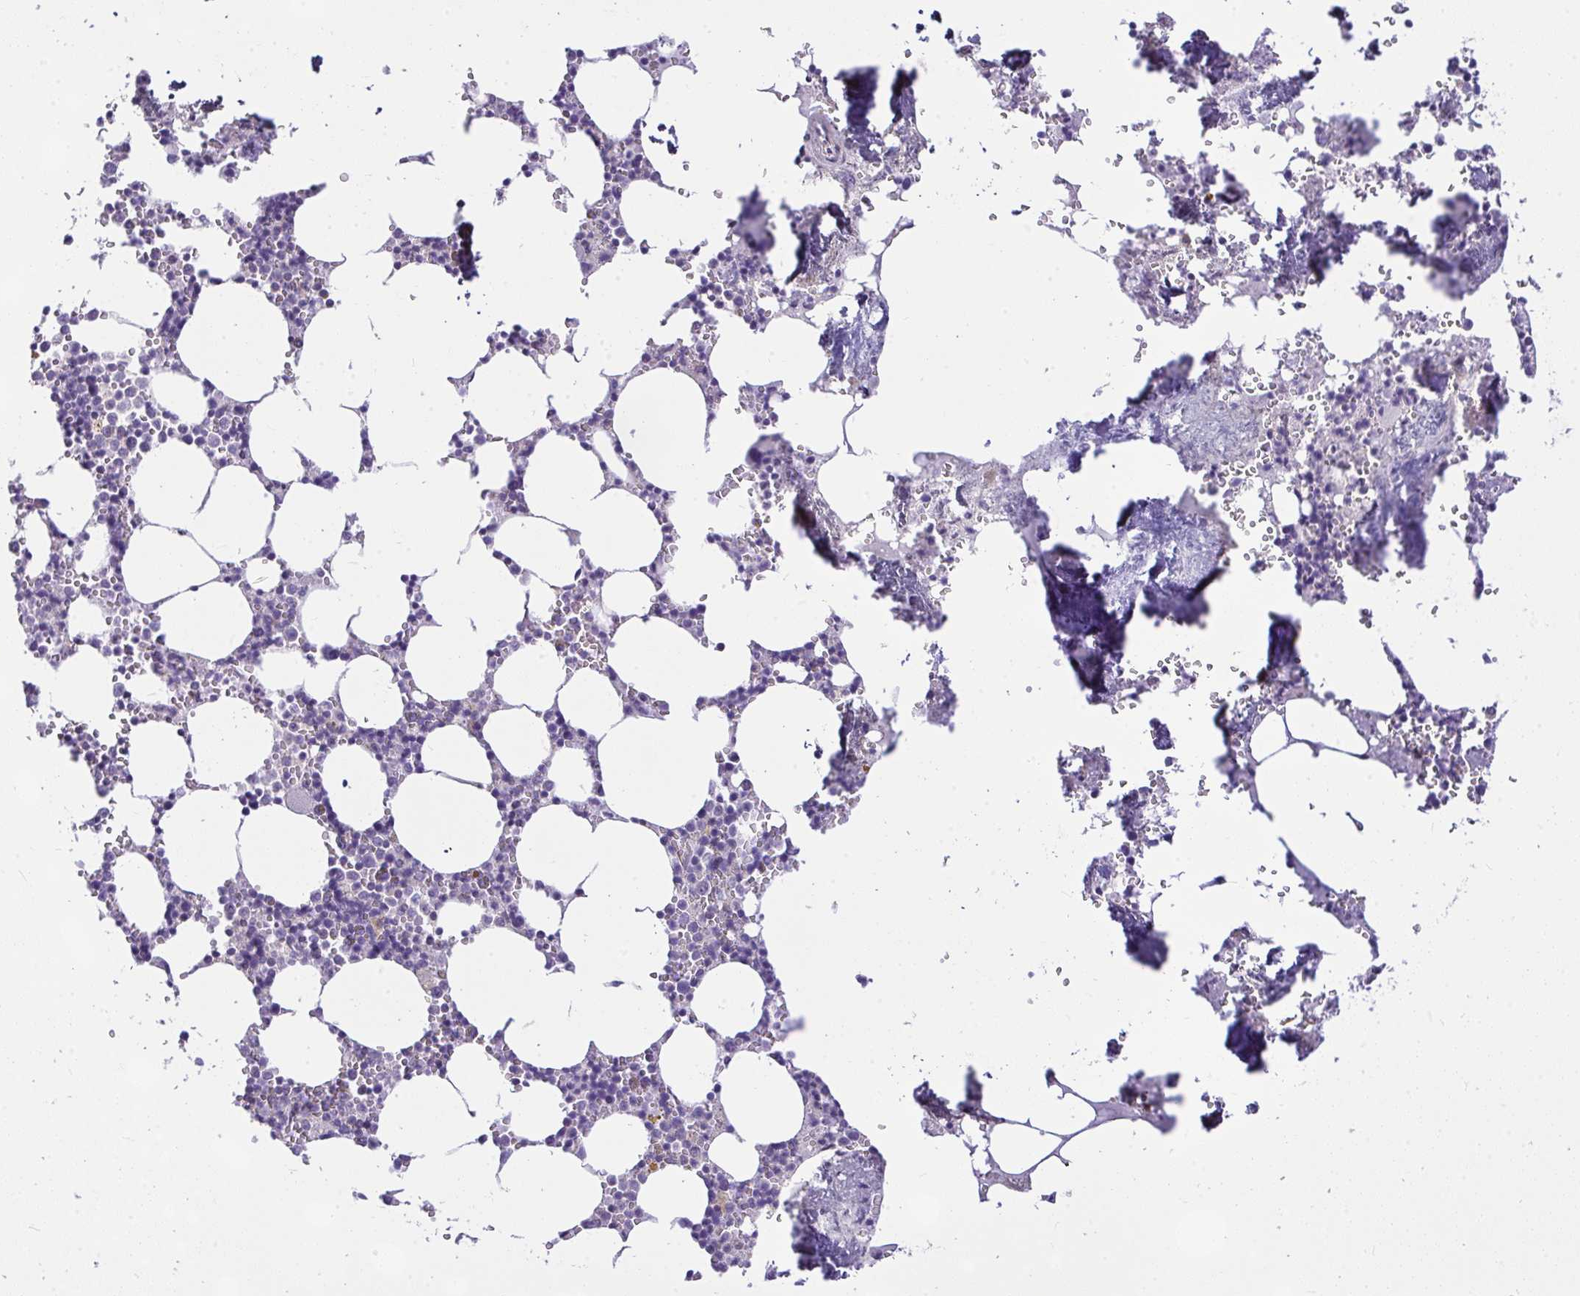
{"staining": {"intensity": "negative", "quantity": "none", "location": "none"}, "tissue": "bone marrow", "cell_type": "Hematopoietic cells", "image_type": "normal", "snomed": [{"axis": "morphology", "description": "Normal tissue, NOS"}, {"axis": "topography", "description": "Bone marrow"}], "caption": "IHC micrograph of unremarkable bone marrow: bone marrow stained with DAB (3,3'-diaminobenzidine) shows no significant protein positivity in hematopoietic cells. (Immunohistochemistry (ihc), brightfield microscopy, high magnification).", "gene": "CEP63", "patient": {"sex": "male", "age": 54}}